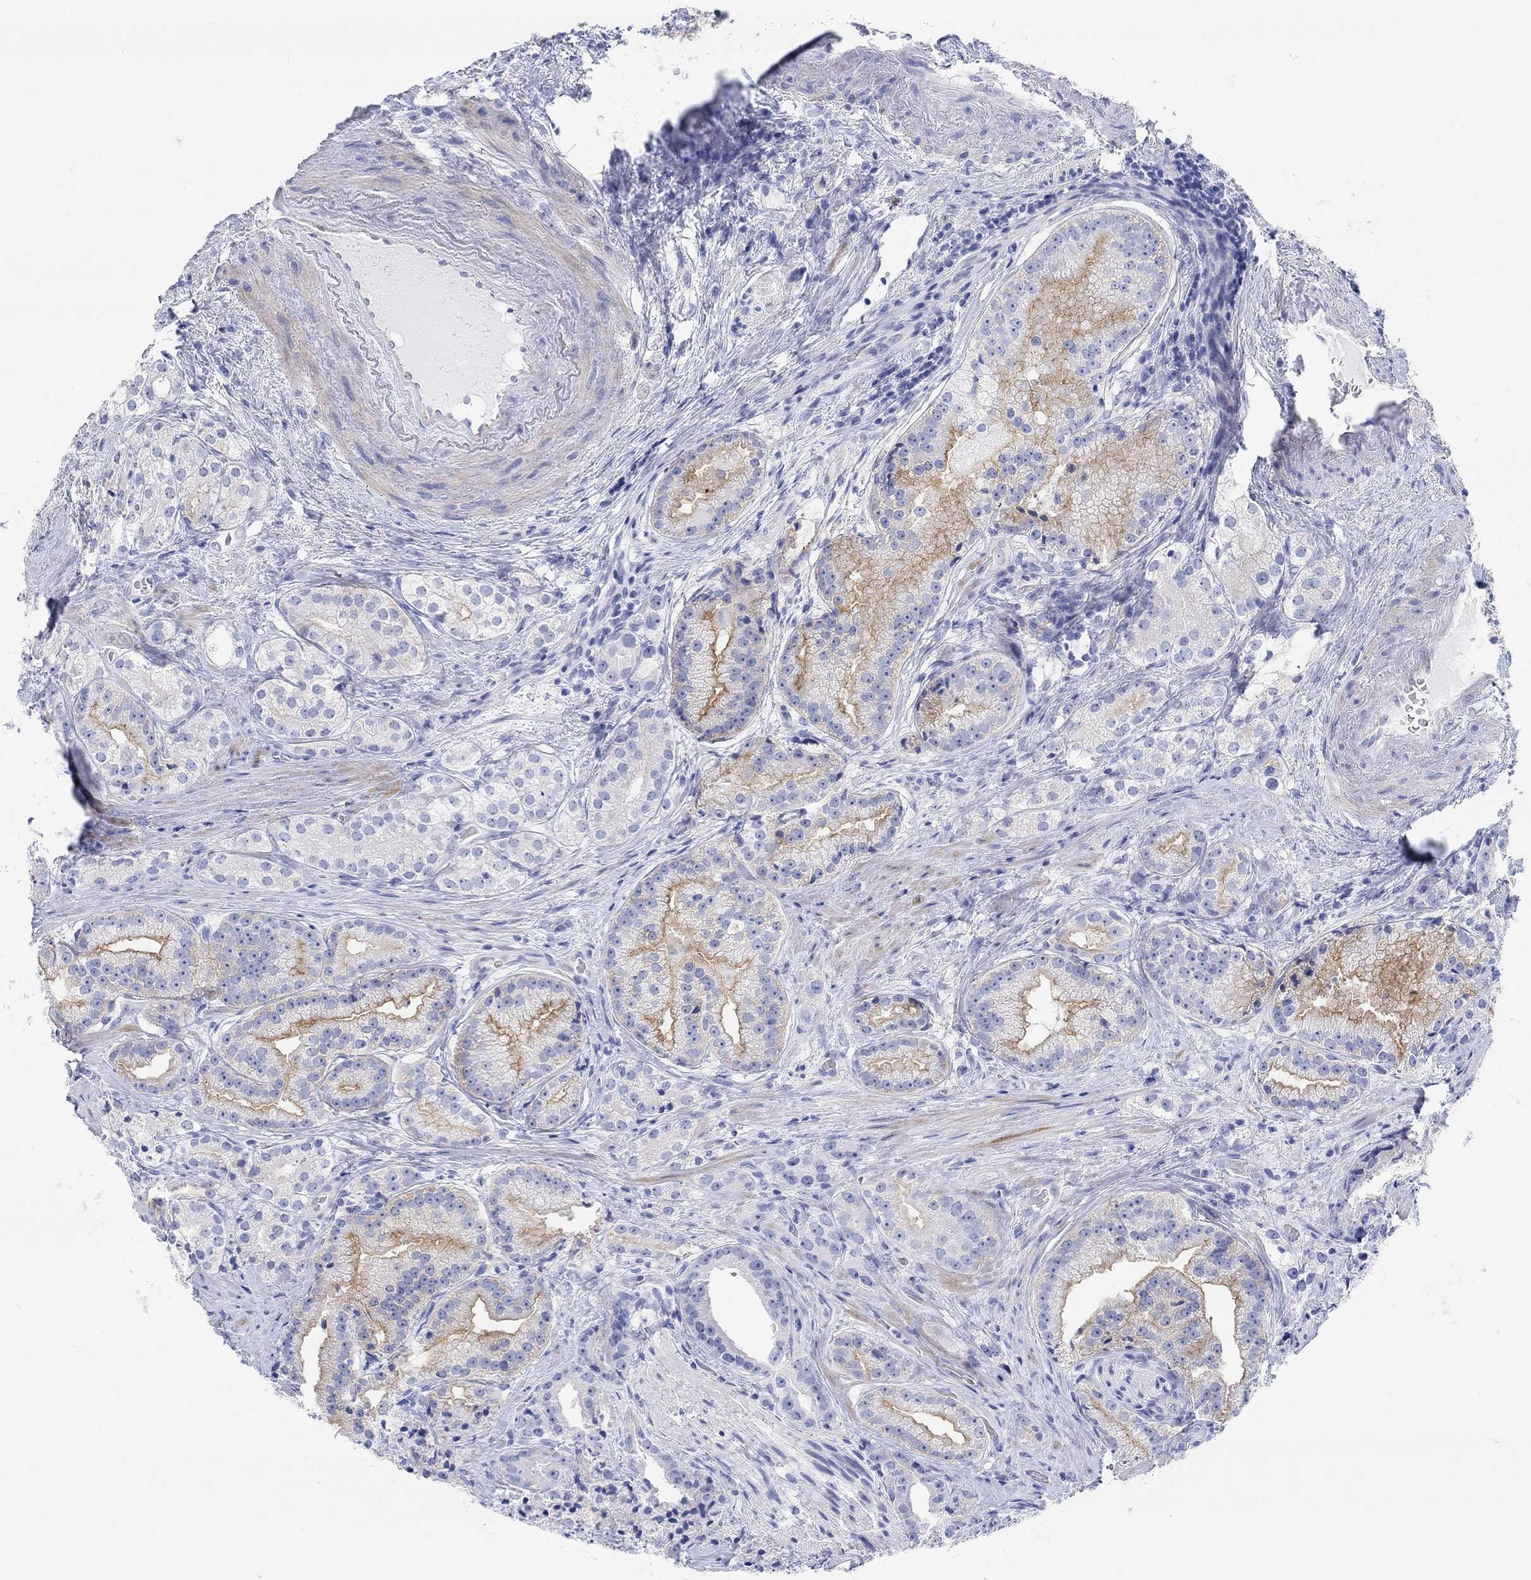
{"staining": {"intensity": "moderate", "quantity": "<25%", "location": "cytoplasmic/membranous"}, "tissue": "prostate cancer", "cell_type": "Tumor cells", "image_type": "cancer", "snomed": [{"axis": "morphology", "description": "Adenocarcinoma, NOS"}, {"axis": "morphology", "description": "Adenocarcinoma, High grade"}, {"axis": "topography", "description": "Prostate"}], "caption": "Immunohistochemistry (IHC) of high-grade adenocarcinoma (prostate) demonstrates low levels of moderate cytoplasmic/membranous positivity in about <25% of tumor cells.", "gene": "XIRP2", "patient": {"sex": "male", "age": 64}}